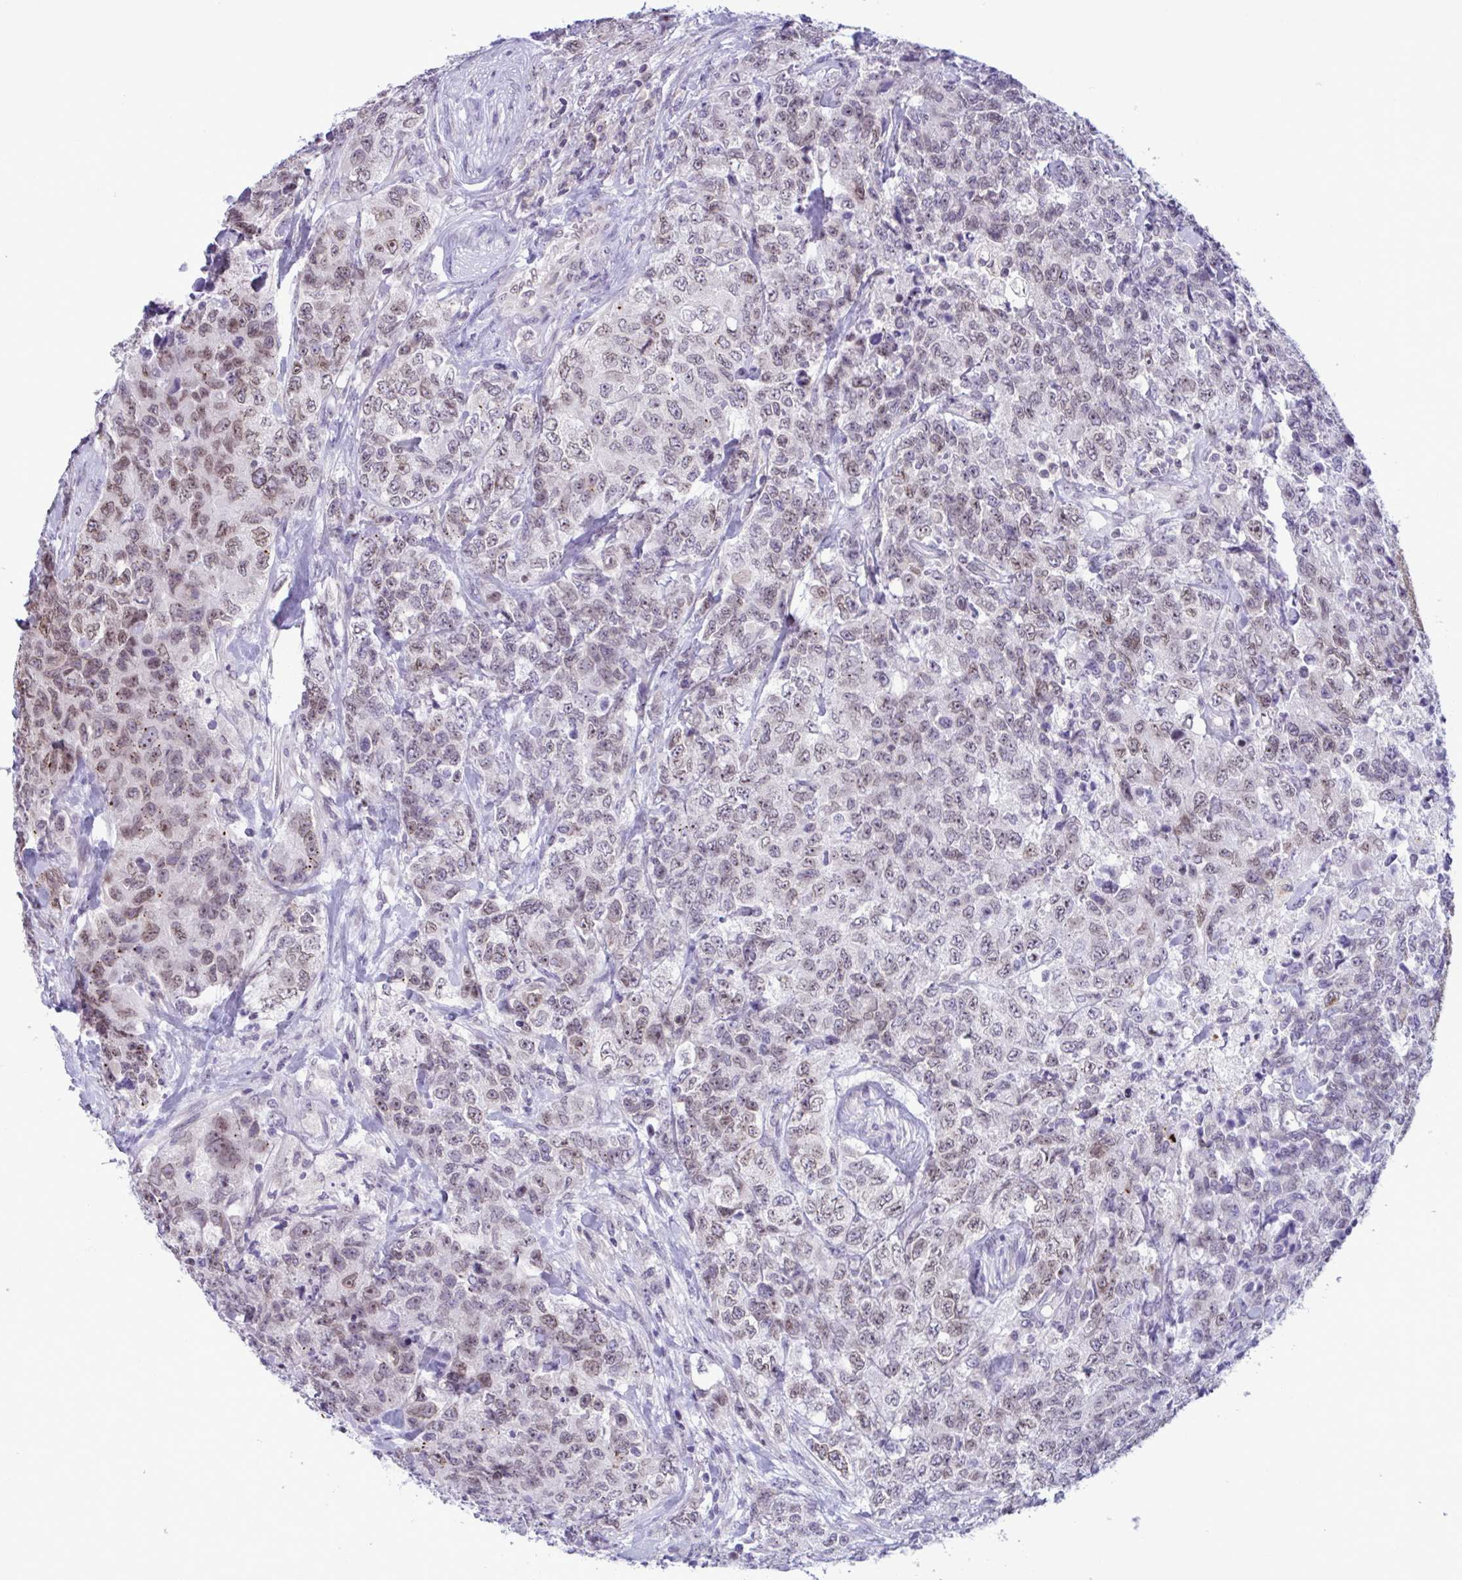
{"staining": {"intensity": "weak", "quantity": "25%-75%", "location": "nuclear"}, "tissue": "urothelial cancer", "cell_type": "Tumor cells", "image_type": "cancer", "snomed": [{"axis": "morphology", "description": "Urothelial carcinoma, High grade"}, {"axis": "topography", "description": "Urinary bladder"}], "caption": "A brown stain highlights weak nuclear expression of a protein in human urothelial cancer tumor cells. The protein is shown in brown color, while the nuclei are stained blue.", "gene": "DOCK11", "patient": {"sex": "female", "age": 78}}